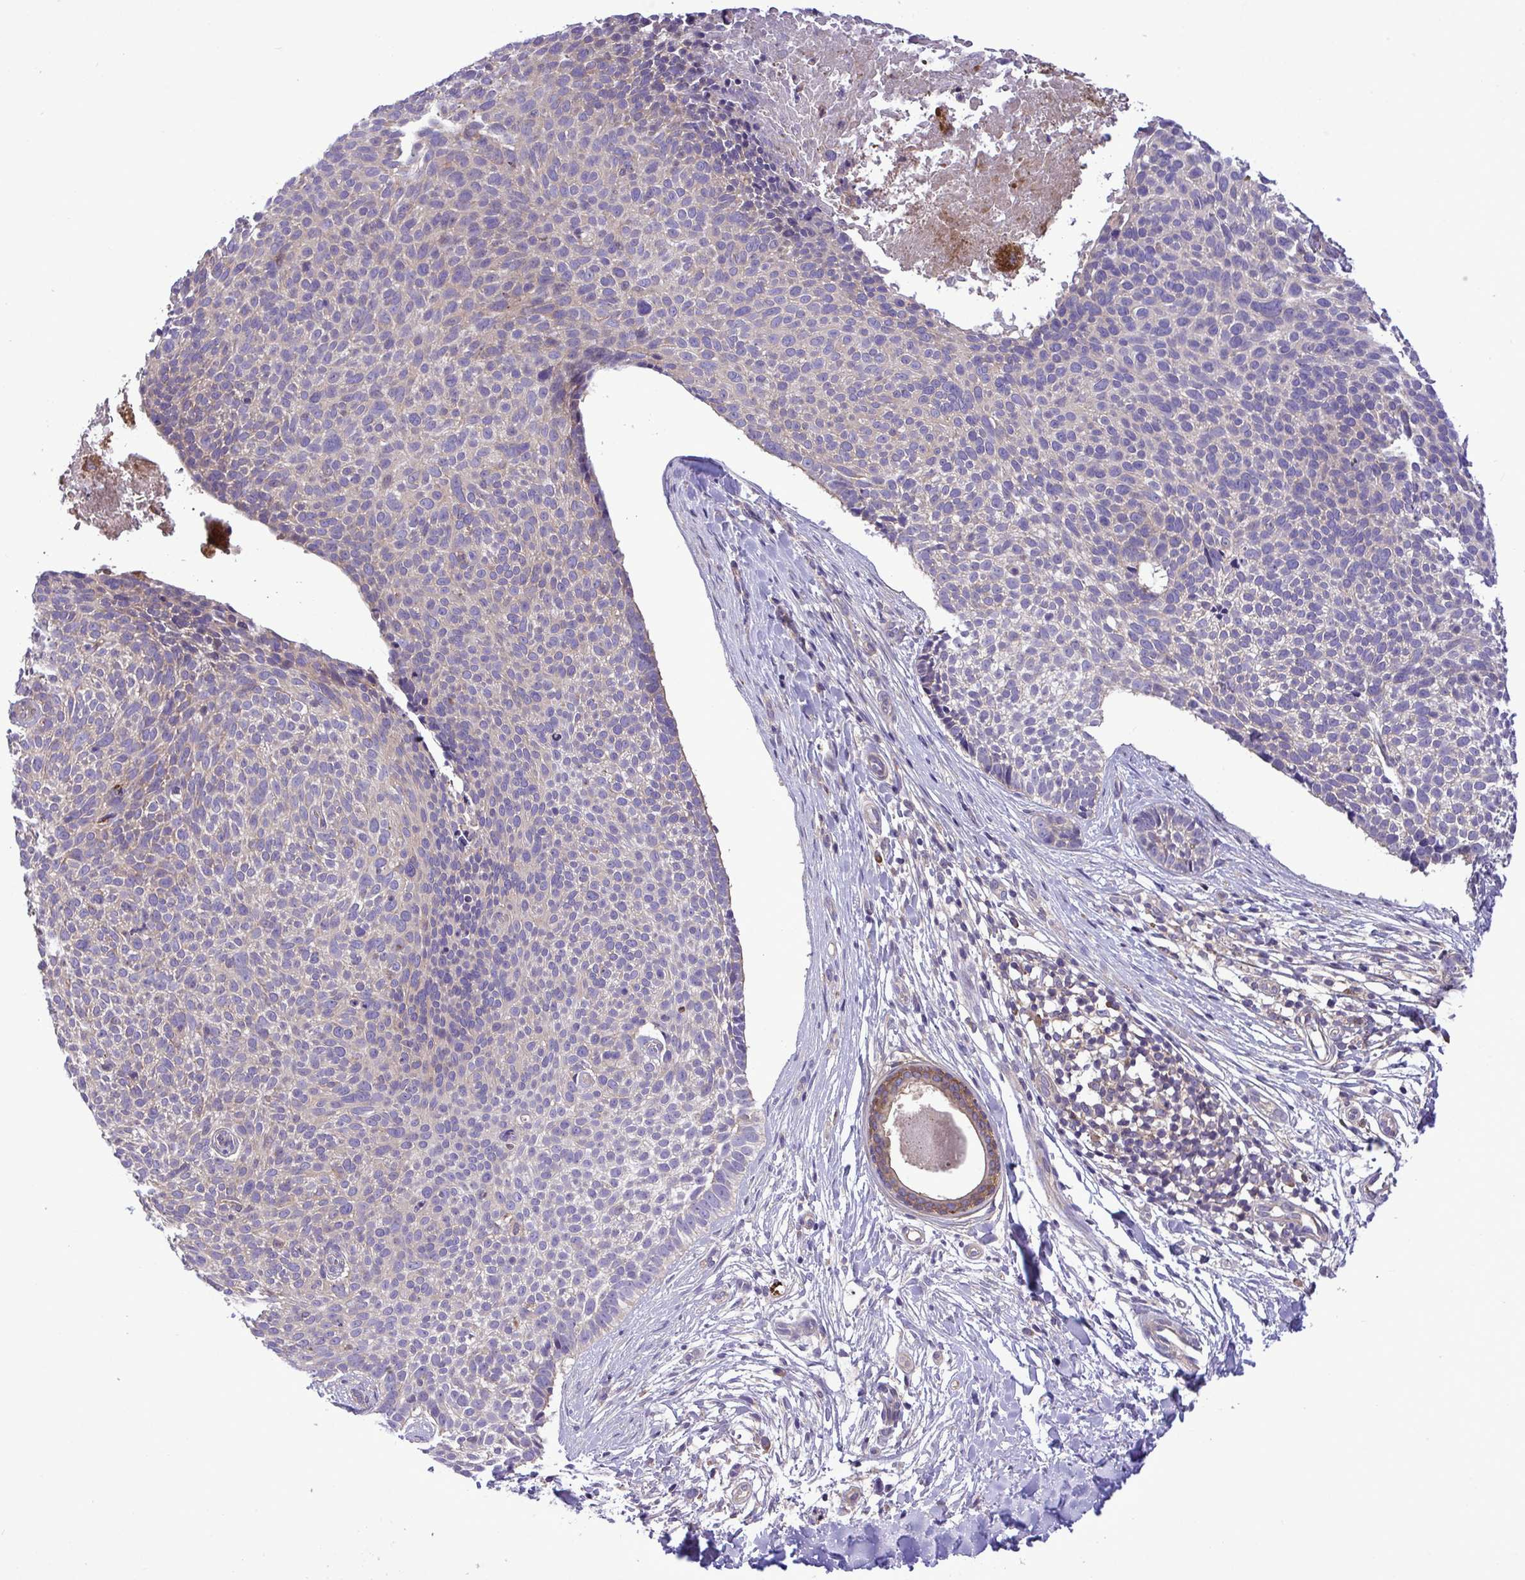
{"staining": {"intensity": "negative", "quantity": "none", "location": "none"}, "tissue": "skin cancer", "cell_type": "Tumor cells", "image_type": "cancer", "snomed": [{"axis": "morphology", "description": "Basal cell carcinoma"}, {"axis": "topography", "description": "Skin"}, {"axis": "topography", "description": "Skin of back"}], "caption": "Immunohistochemical staining of human basal cell carcinoma (skin) displays no significant staining in tumor cells.", "gene": "GRB14", "patient": {"sex": "male", "age": 81}}